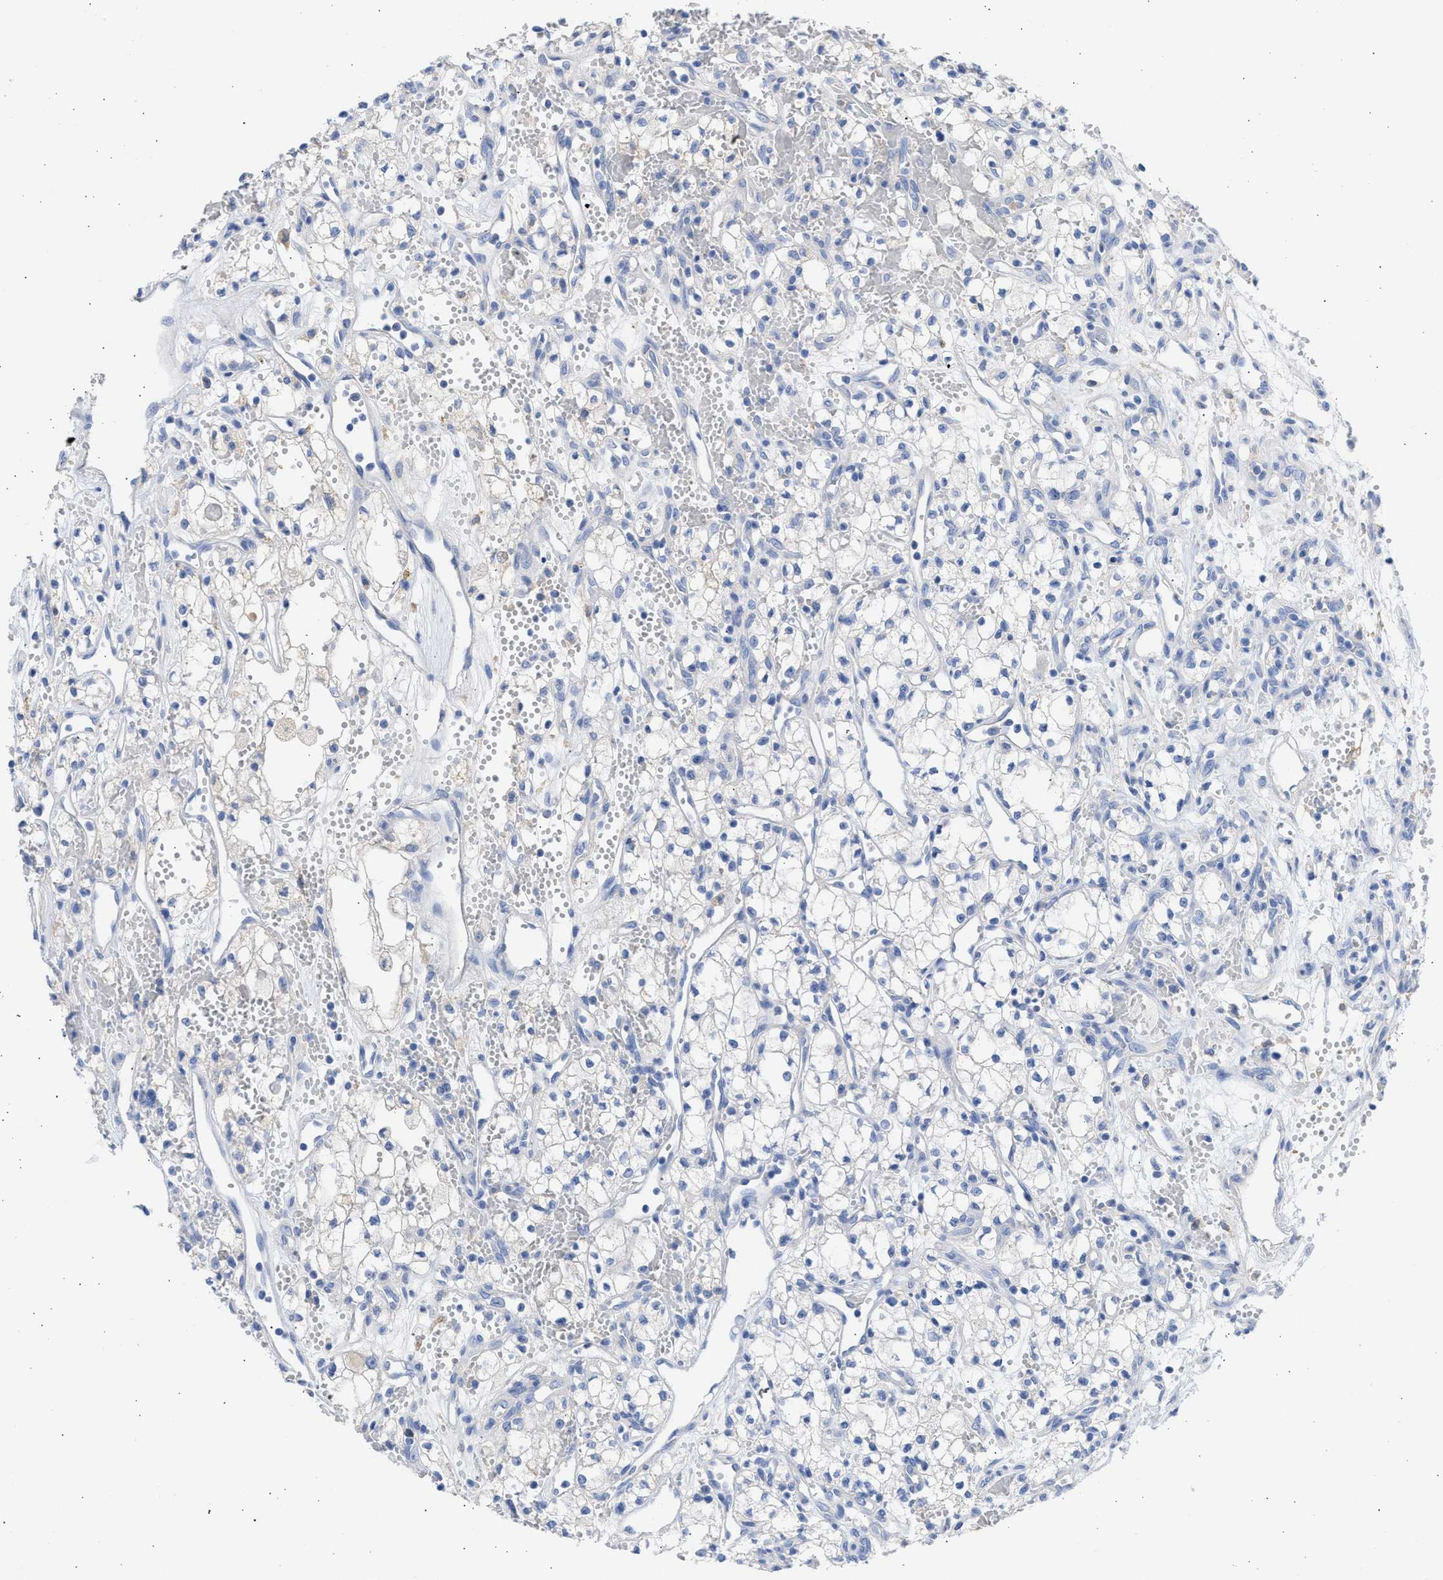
{"staining": {"intensity": "negative", "quantity": "none", "location": "none"}, "tissue": "renal cancer", "cell_type": "Tumor cells", "image_type": "cancer", "snomed": [{"axis": "morphology", "description": "Adenocarcinoma, NOS"}, {"axis": "topography", "description": "Kidney"}], "caption": "Tumor cells show no significant protein positivity in renal adenocarcinoma. (DAB immunohistochemistry visualized using brightfield microscopy, high magnification).", "gene": "RSPH1", "patient": {"sex": "male", "age": 59}}